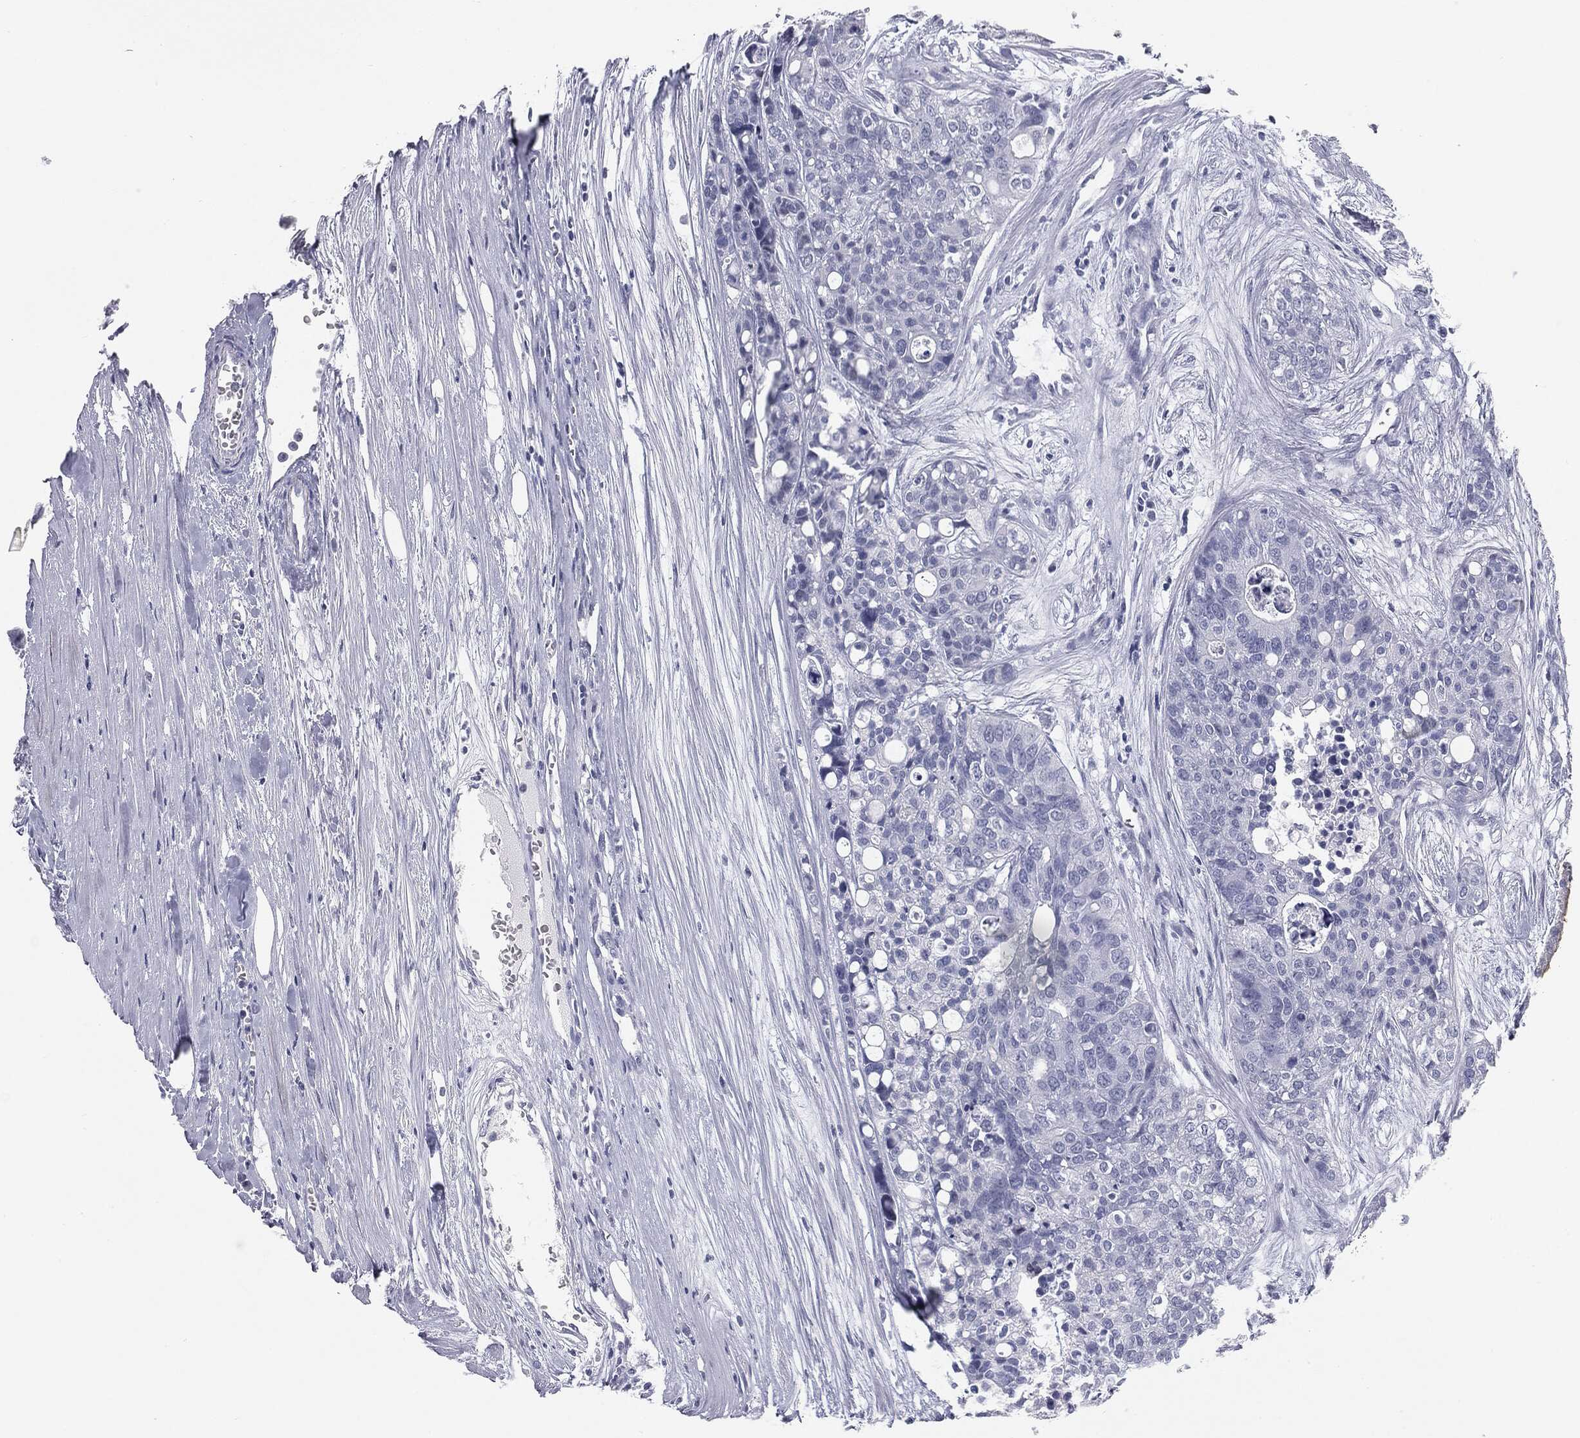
{"staining": {"intensity": "negative", "quantity": "none", "location": "none"}, "tissue": "carcinoid", "cell_type": "Tumor cells", "image_type": "cancer", "snomed": [{"axis": "morphology", "description": "Carcinoid, malignant, NOS"}, {"axis": "topography", "description": "Colon"}], "caption": "The photomicrograph reveals no staining of tumor cells in carcinoid.", "gene": "TPO", "patient": {"sex": "male", "age": 81}}